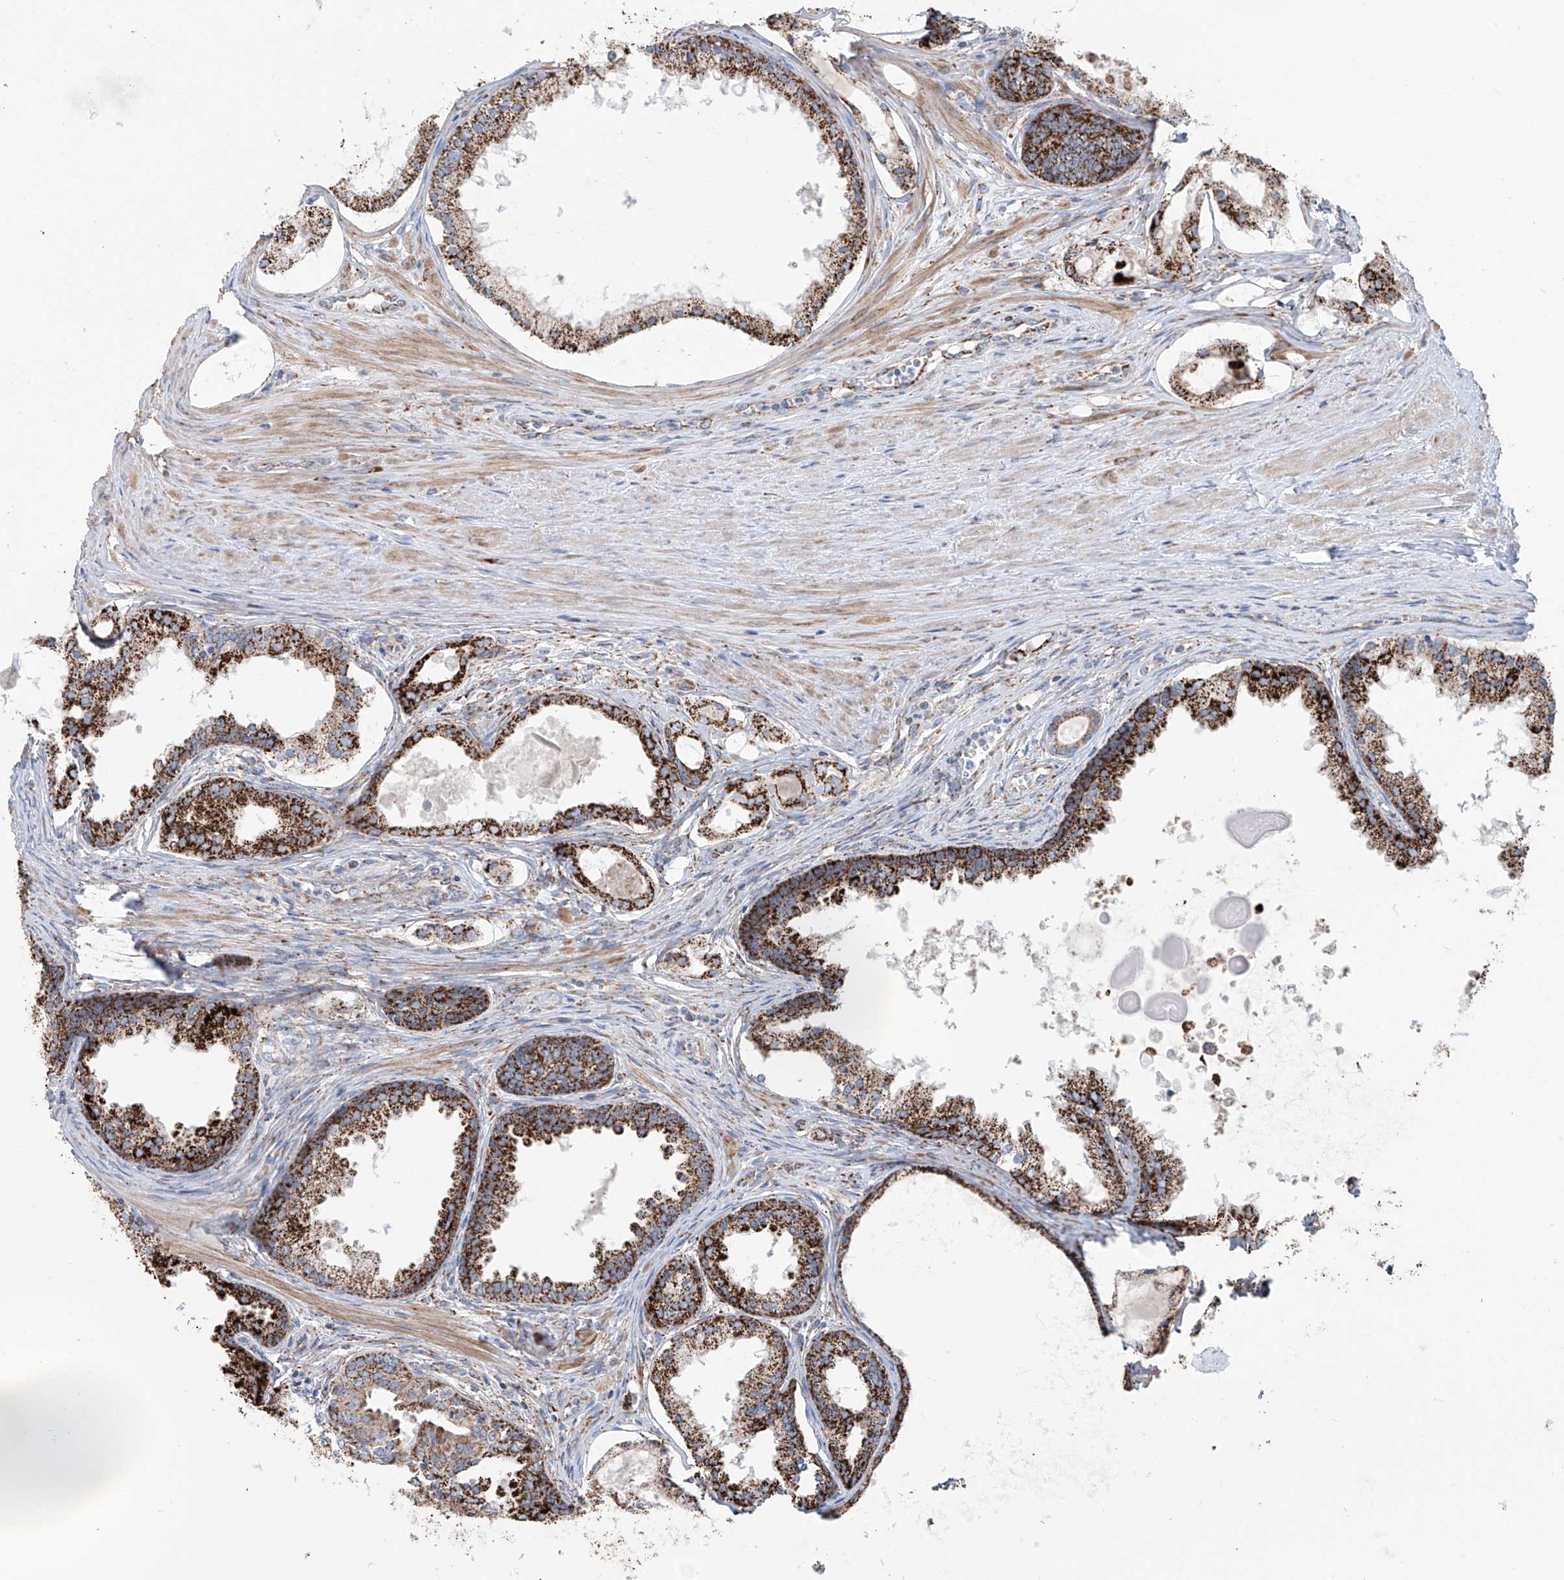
{"staining": {"intensity": "strong", "quantity": ">75%", "location": "cytoplasmic/membranous"}, "tissue": "prostate cancer", "cell_type": "Tumor cells", "image_type": "cancer", "snomed": [{"axis": "morphology", "description": "Adenocarcinoma, High grade"}, {"axis": "topography", "description": "Prostate"}], "caption": "Immunohistochemistry (IHC) histopathology image of human adenocarcinoma (high-grade) (prostate) stained for a protein (brown), which shows high levels of strong cytoplasmic/membranous positivity in about >75% of tumor cells.", "gene": "ALDH6A1", "patient": {"sex": "male", "age": 68}}